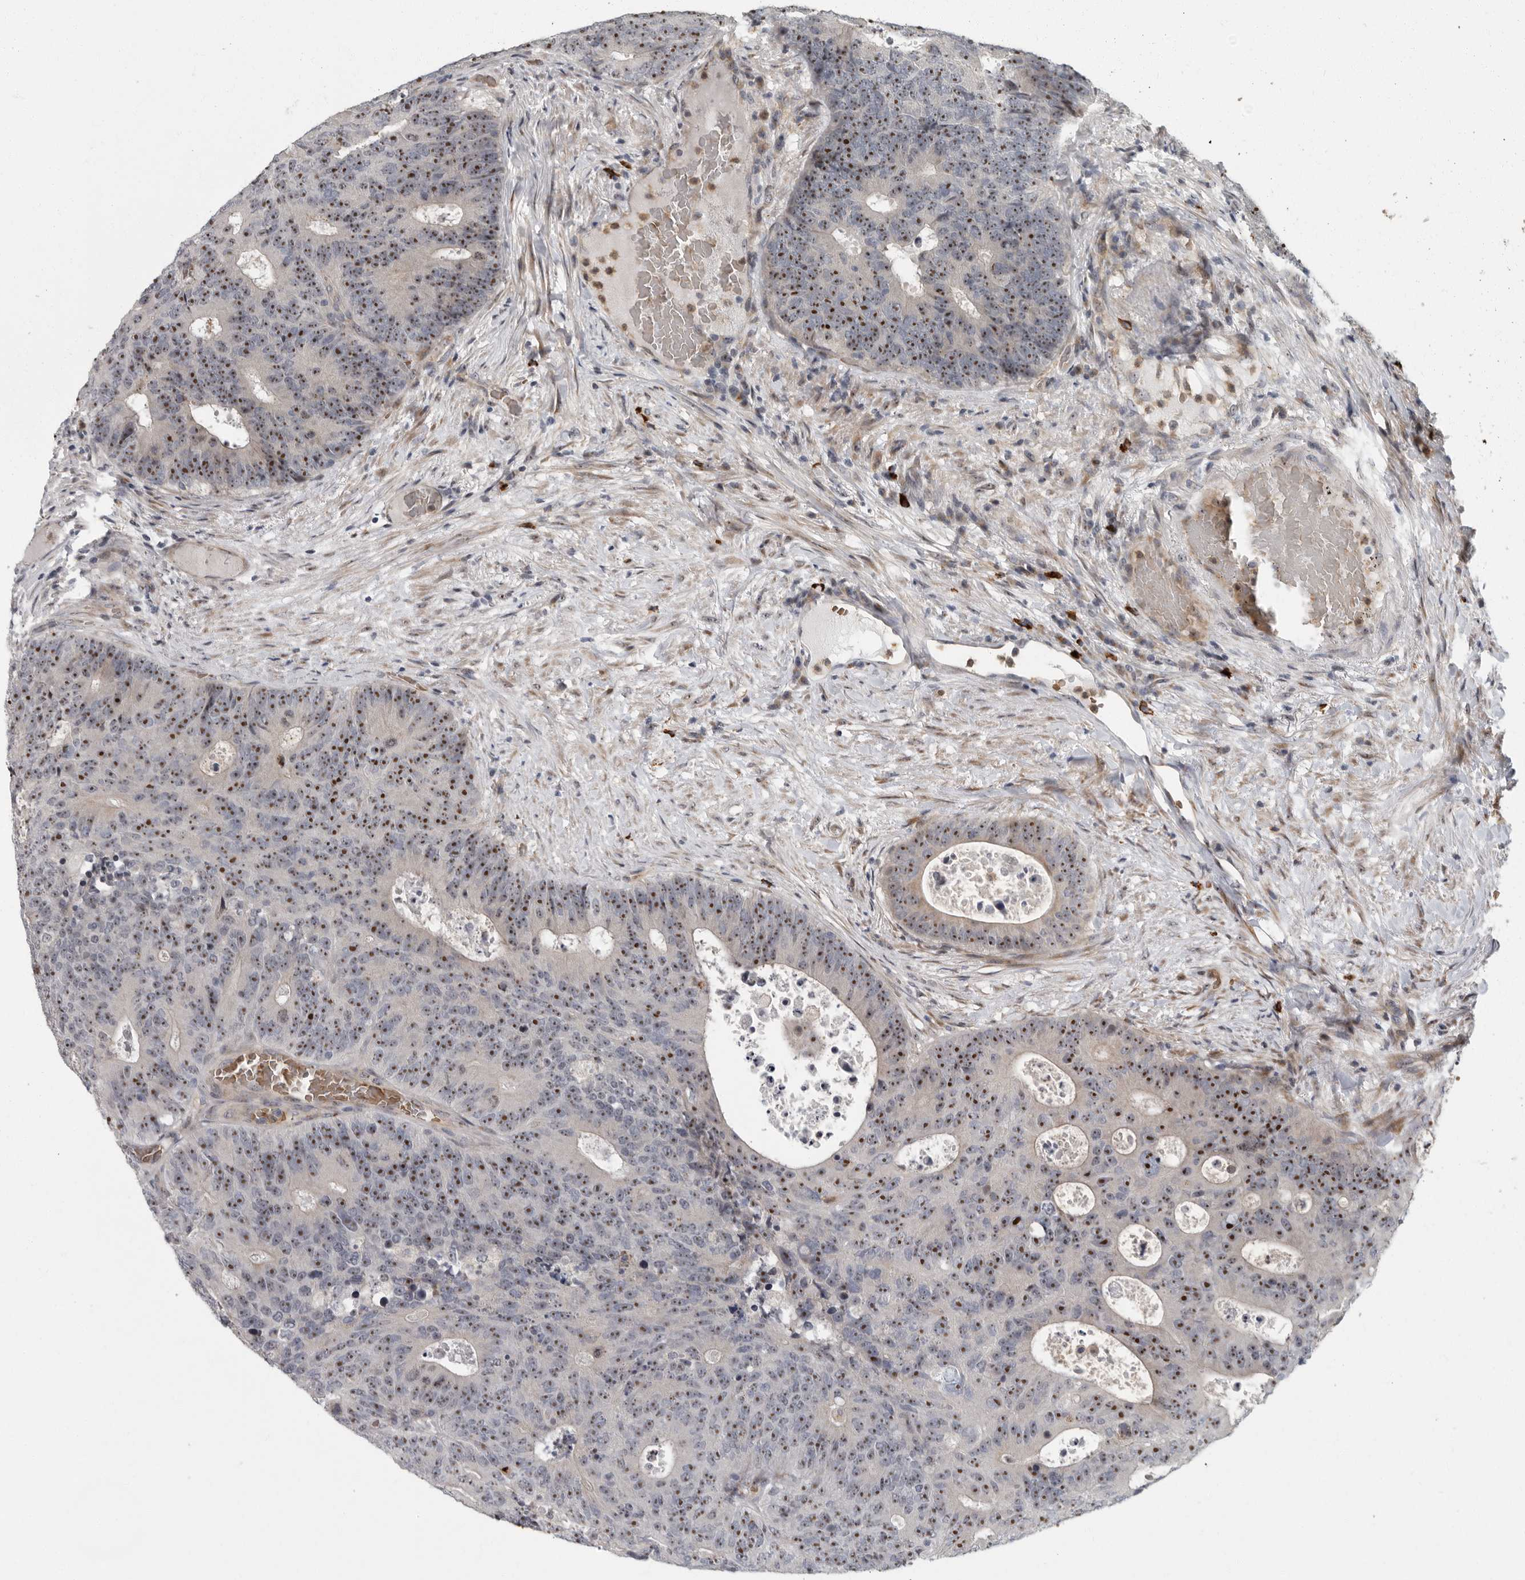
{"staining": {"intensity": "strong", "quantity": ">75%", "location": "nuclear"}, "tissue": "colorectal cancer", "cell_type": "Tumor cells", "image_type": "cancer", "snomed": [{"axis": "morphology", "description": "Adenocarcinoma, NOS"}, {"axis": "topography", "description": "Colon"}], "caption": "DAB (3,3'-diaminobenzidine) immunohistochemical staining of adenocarcinoma (colorectal) demonstrates strong nuclear protein expression in about >75% of tumor cells.", "gene": "PDCD11", "patient": {"sex": "male", "age": 87}}